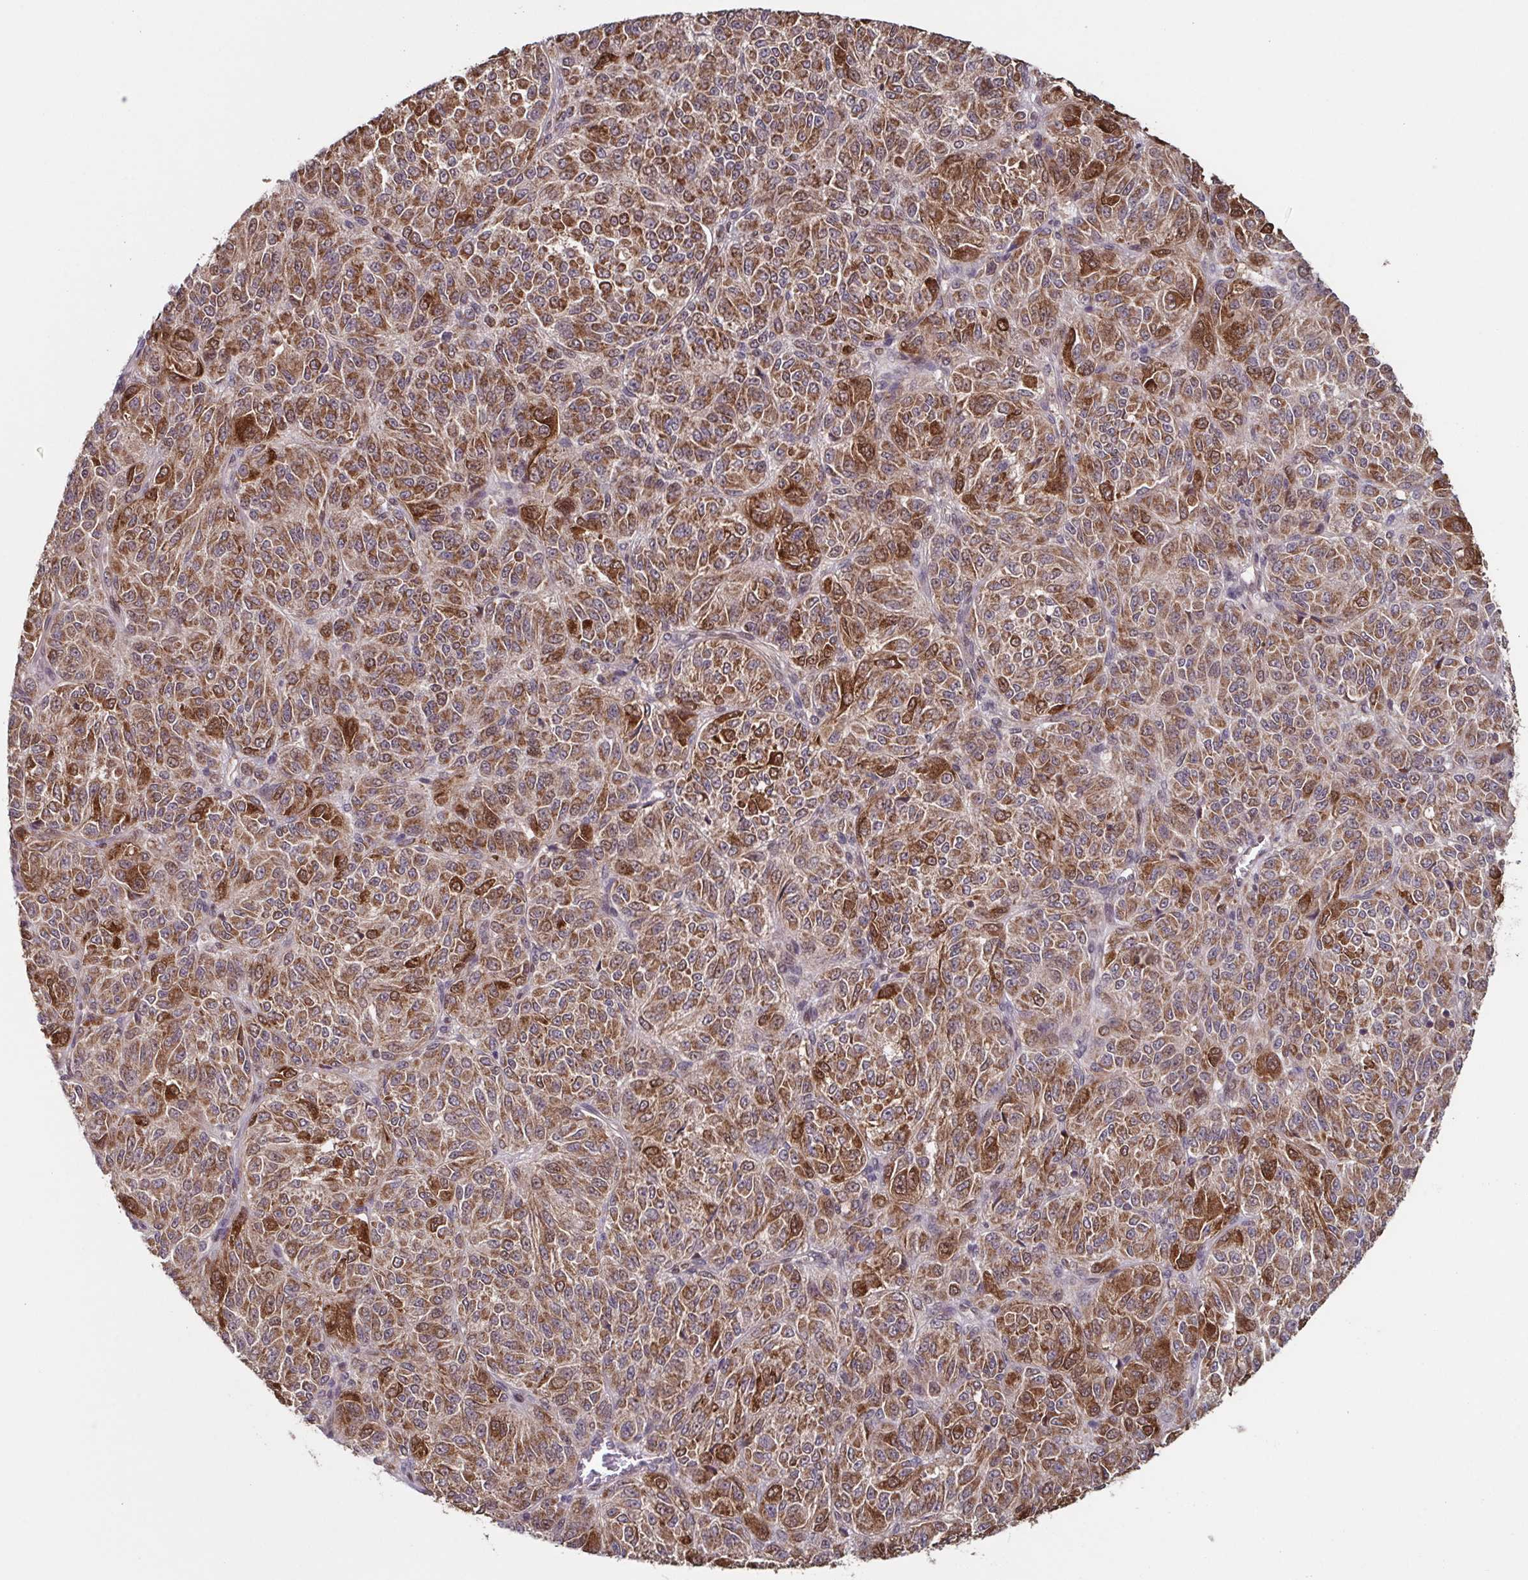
{"staining": {"intensity": "strong", "quantity": ">75%", "location": "cytoplasmic/membranous"}, "tissue": "melanoma", "cell_type": "Tumor cells", "image_type": "cancer", "snomed": [{"axis": "morphology", "description": "Malignant melanoma, Metastatic site"}, {"axis": "topography", "description": "Brain"}], "caption": "Tumor cells display high levels of strong cytoplasmic/membranous staining in about >75% of cells in human melanoma.", "gene": "TTC19", "patient": {"sex": "female", "age": 56}}